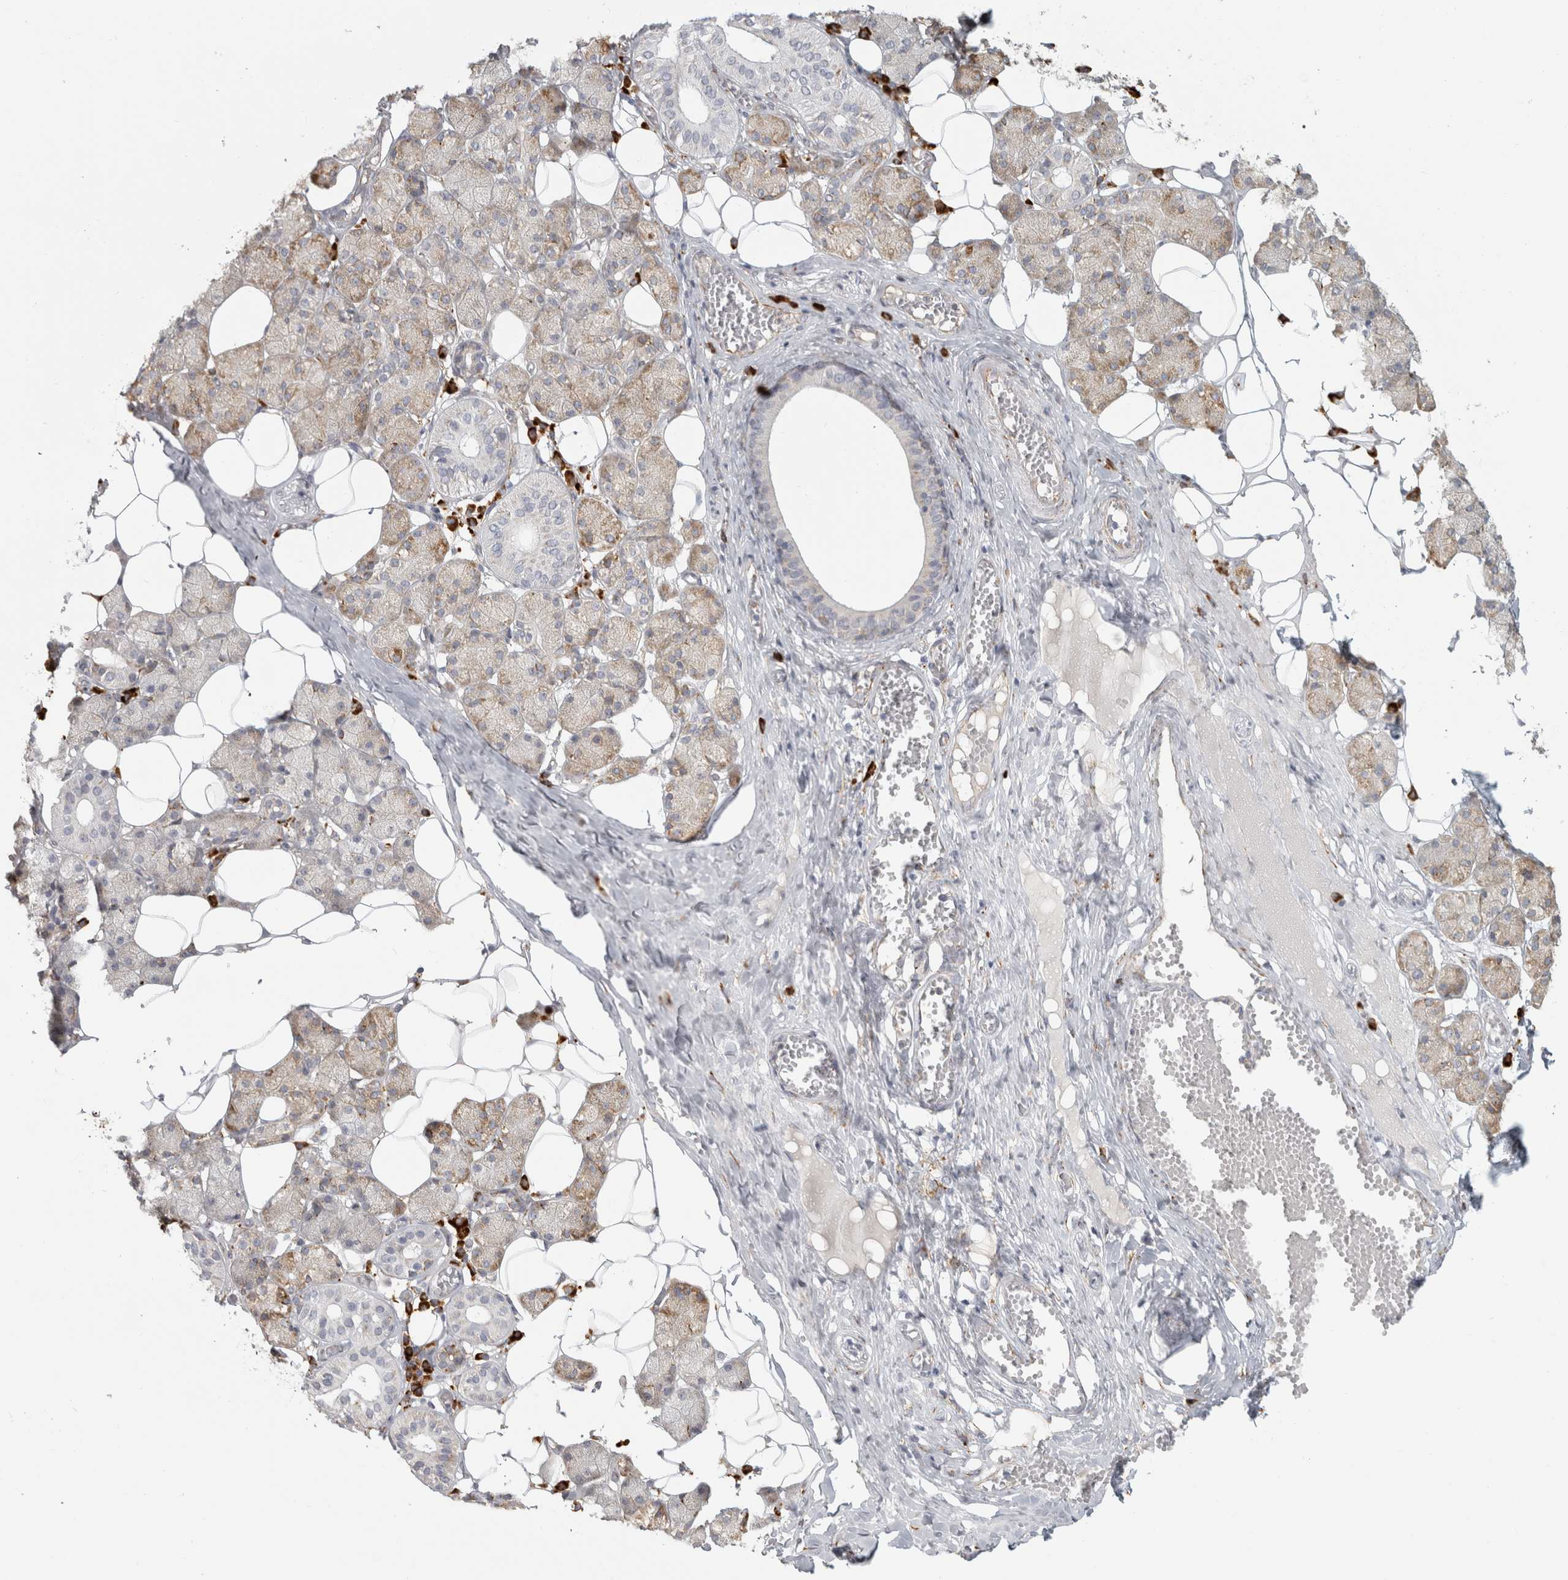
{"staining": {"intensity": "moderate", "quantity": "25%-75%", "location": "cytoplasmic/membranous"}, "tissue": "salivary gland", "cell_type": "Glandular cells", "image_type": "normal", "snomed": [{"axis": "morphology", "description": "Normal tissue, NOS"}, {"axis": "topography", "description": "Salivary gland"}], "caption": "Immunohistochemistry (IHC) photomicrograph of normal salivary gland stained for a protein (brown), which displays medium levels of moderate cytoplasmic/membranous positivity in approximately 25%-75% of glandular cells.", "gene": "OSTN", "patient": {"sex": "female", "age": 33}}